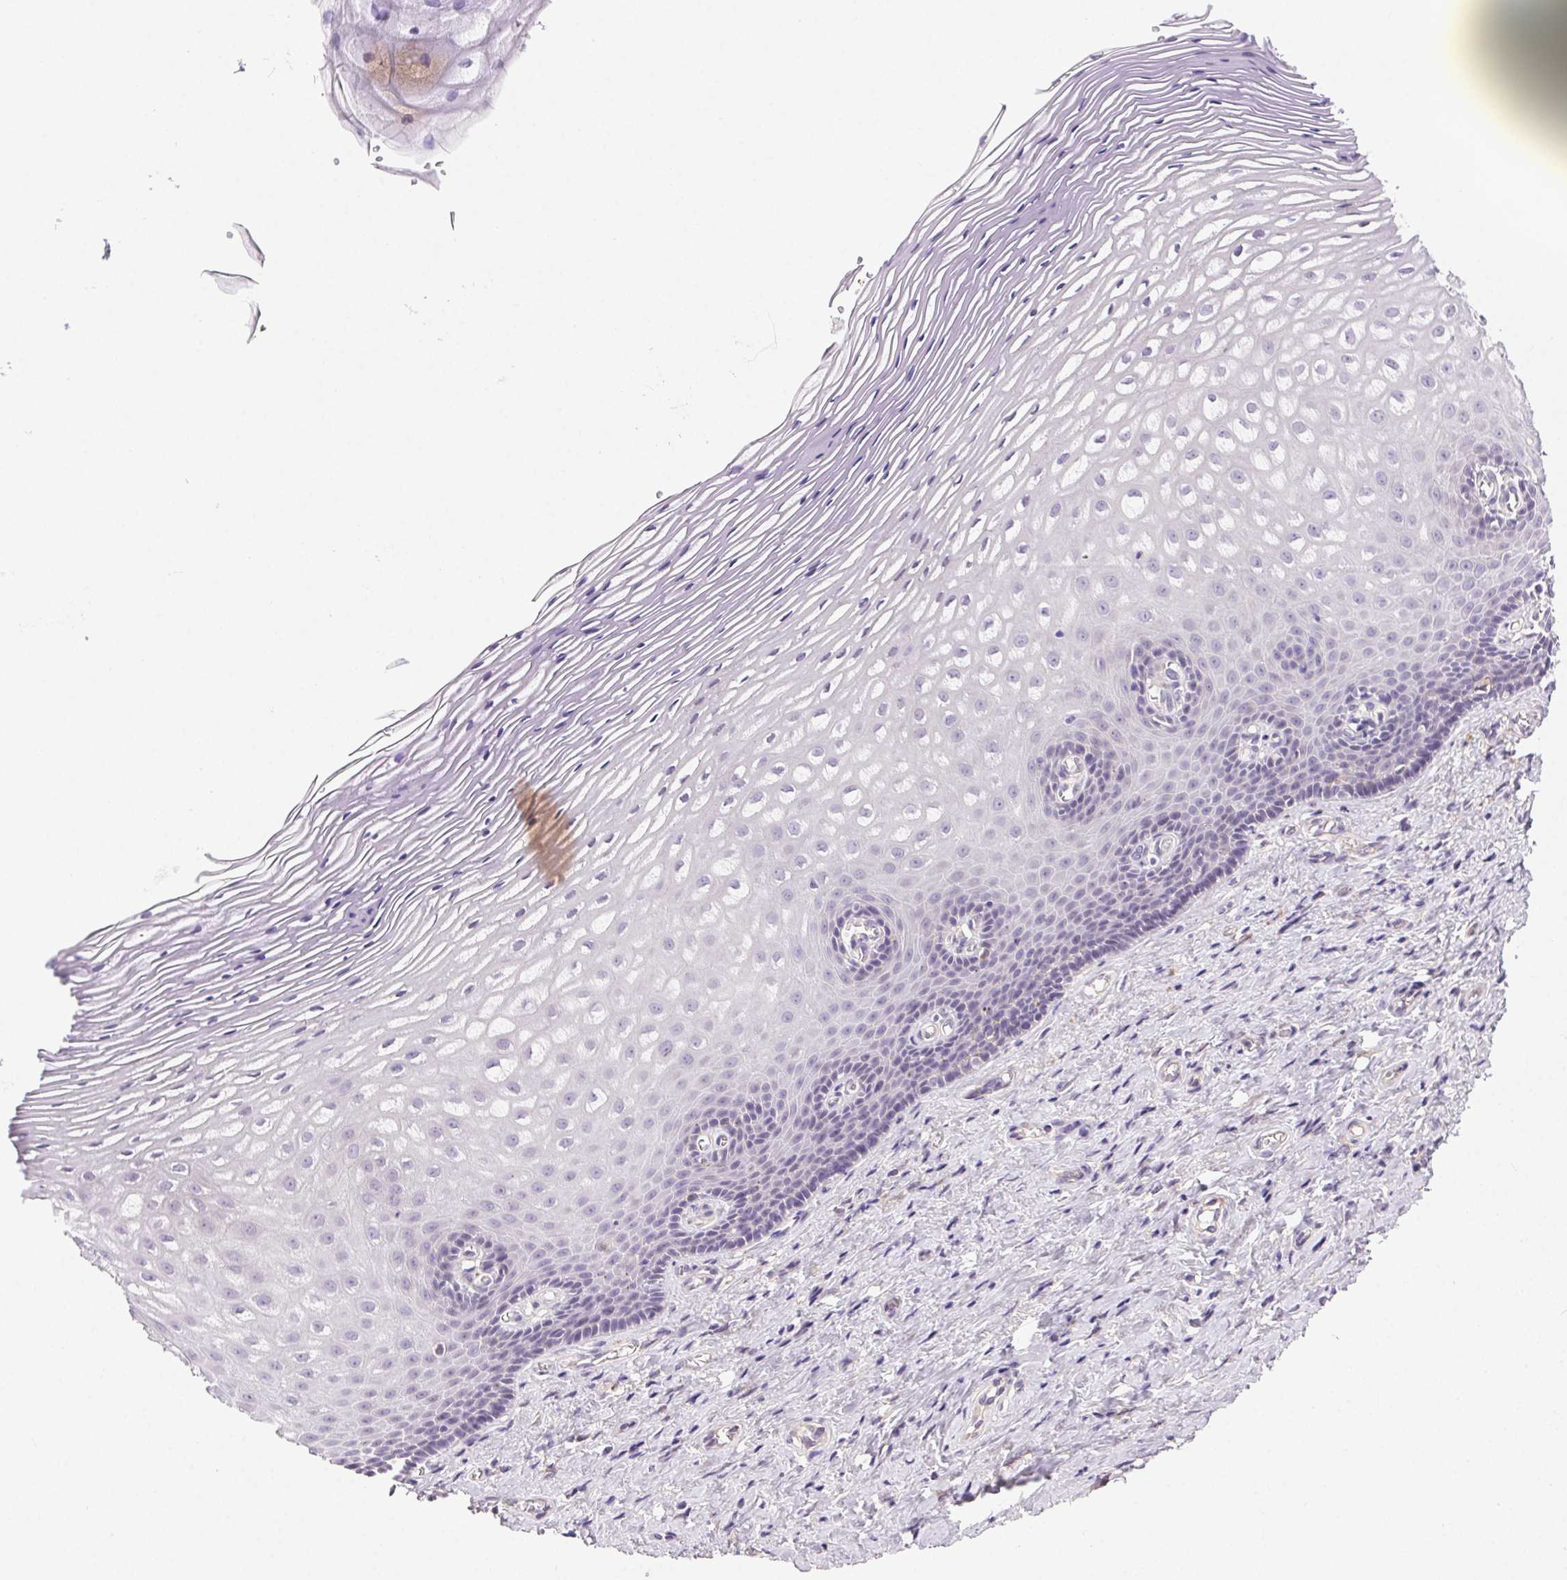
{"staining": {"intensity": "negative", "quantity": "none", "location": "none"}, "tissue": "vagina", "cell_type": "Squamous epithelial cells", "image_type": "normal", "snomed": [{"axis": "morphology", "description": "Normal tissue, NOS"}, {"axis": "topography", "description": "Vagina"}], "caption": "This micrograph is of unremarkable vagina stained with immunohistochemistry to label a protein in brown with the nuclei are counter-stained blue. There is no staining in squamous epithelial cells.", "gene": "SYT11", "patient": {"sex": "female", "age": 83}}